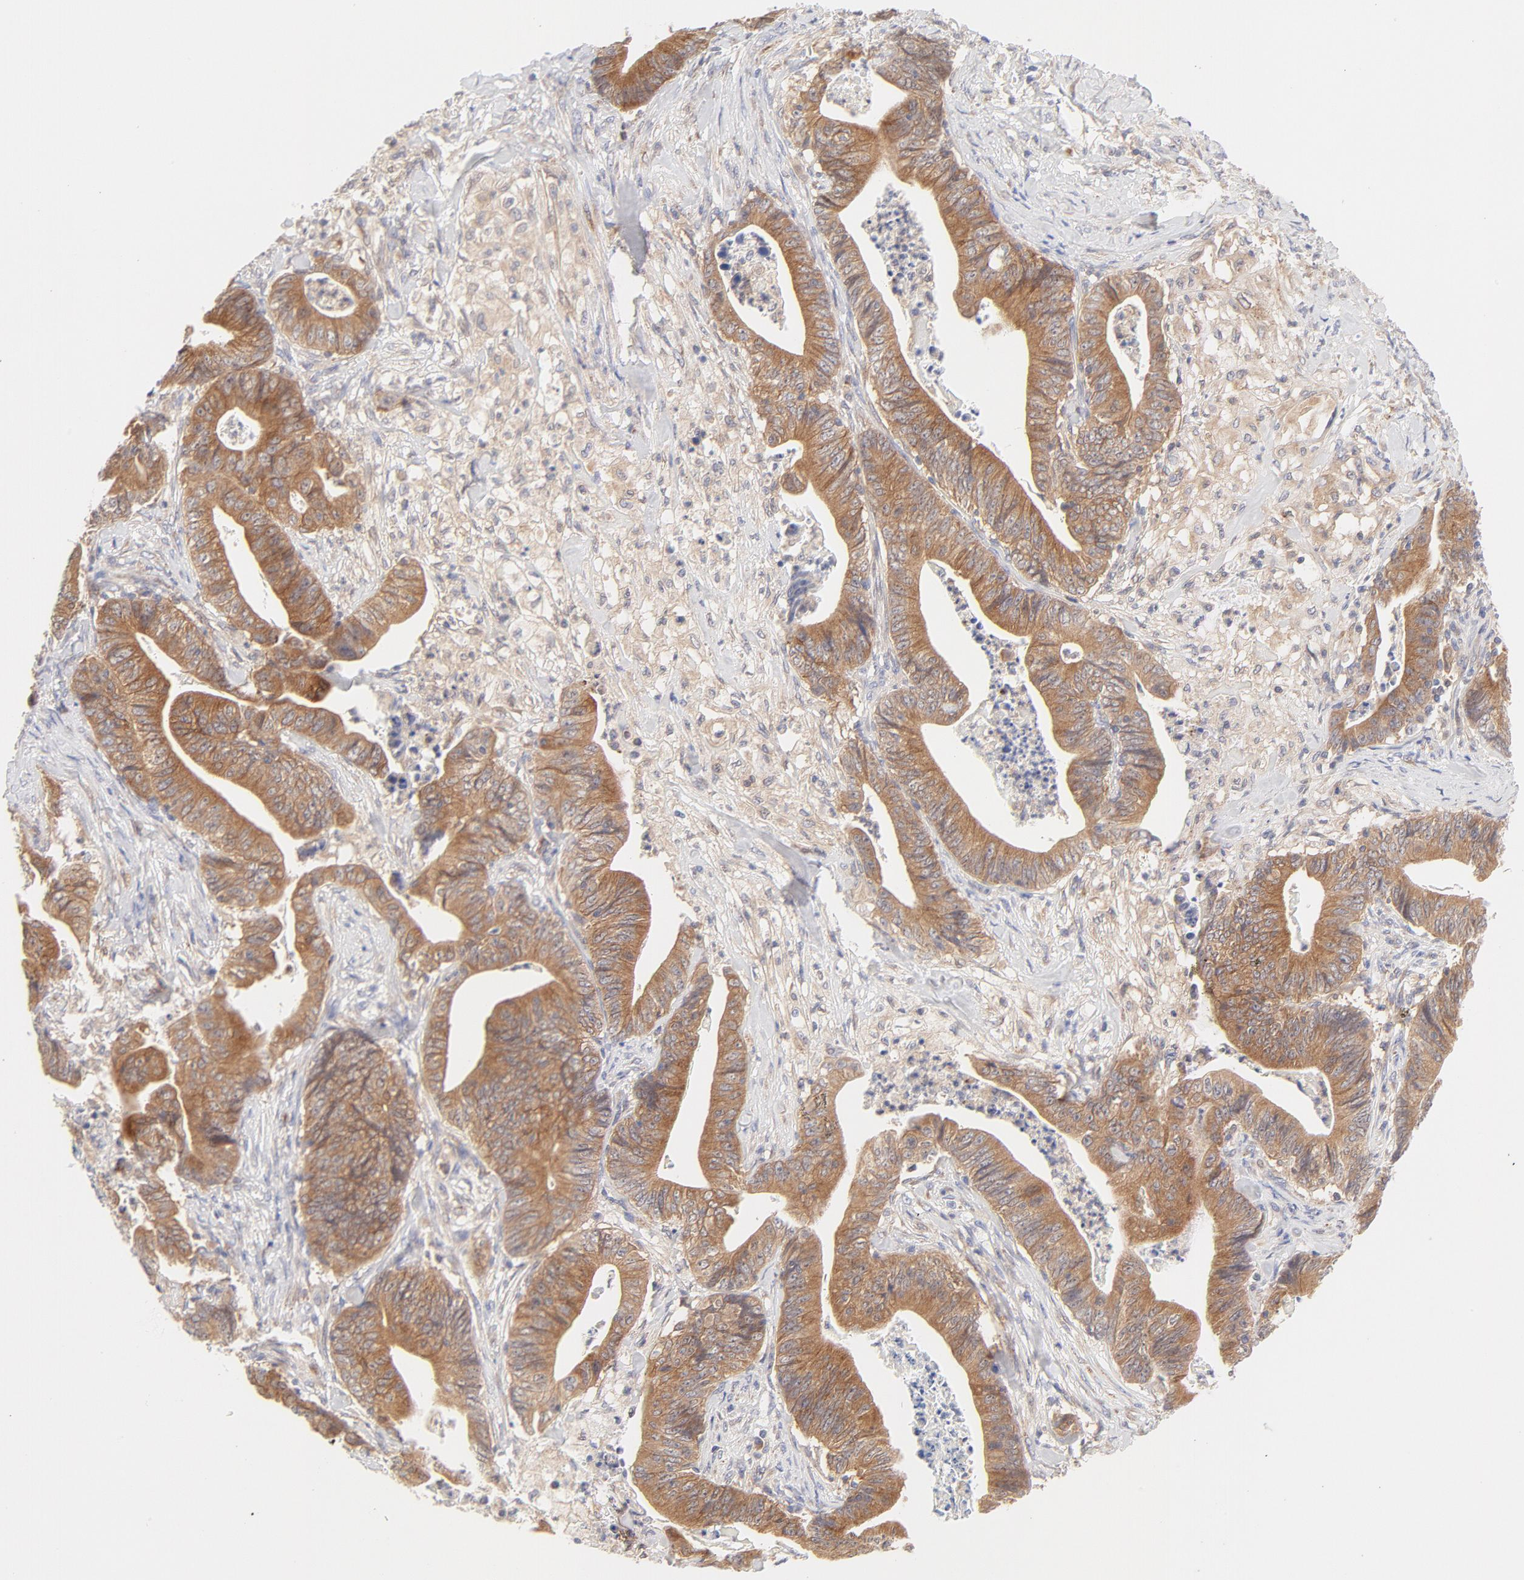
{"staining": {"intensity": "moderate", "quantity": ">75%", "location": "cytoplasmic/membranous"}, "tissue": "stomach cancer", "cell_type": "Tumor cells", "image_type": "cancer", "snomed": [{"axis": "morphology", "description": "Adenocarcinoma, NOS"}, {"axis": "topography", "description": "Stomach, lower"}], "caption": "IHC micrograph of human stomach adenocarcinoma stained for a protein (brown), which displays medium levels of moderate cytoplasmic/membranous staining in approximately >75% of tumor cells.", "gene": "RPS6KA1", "patient": {"sex": "female", "age": 86}}